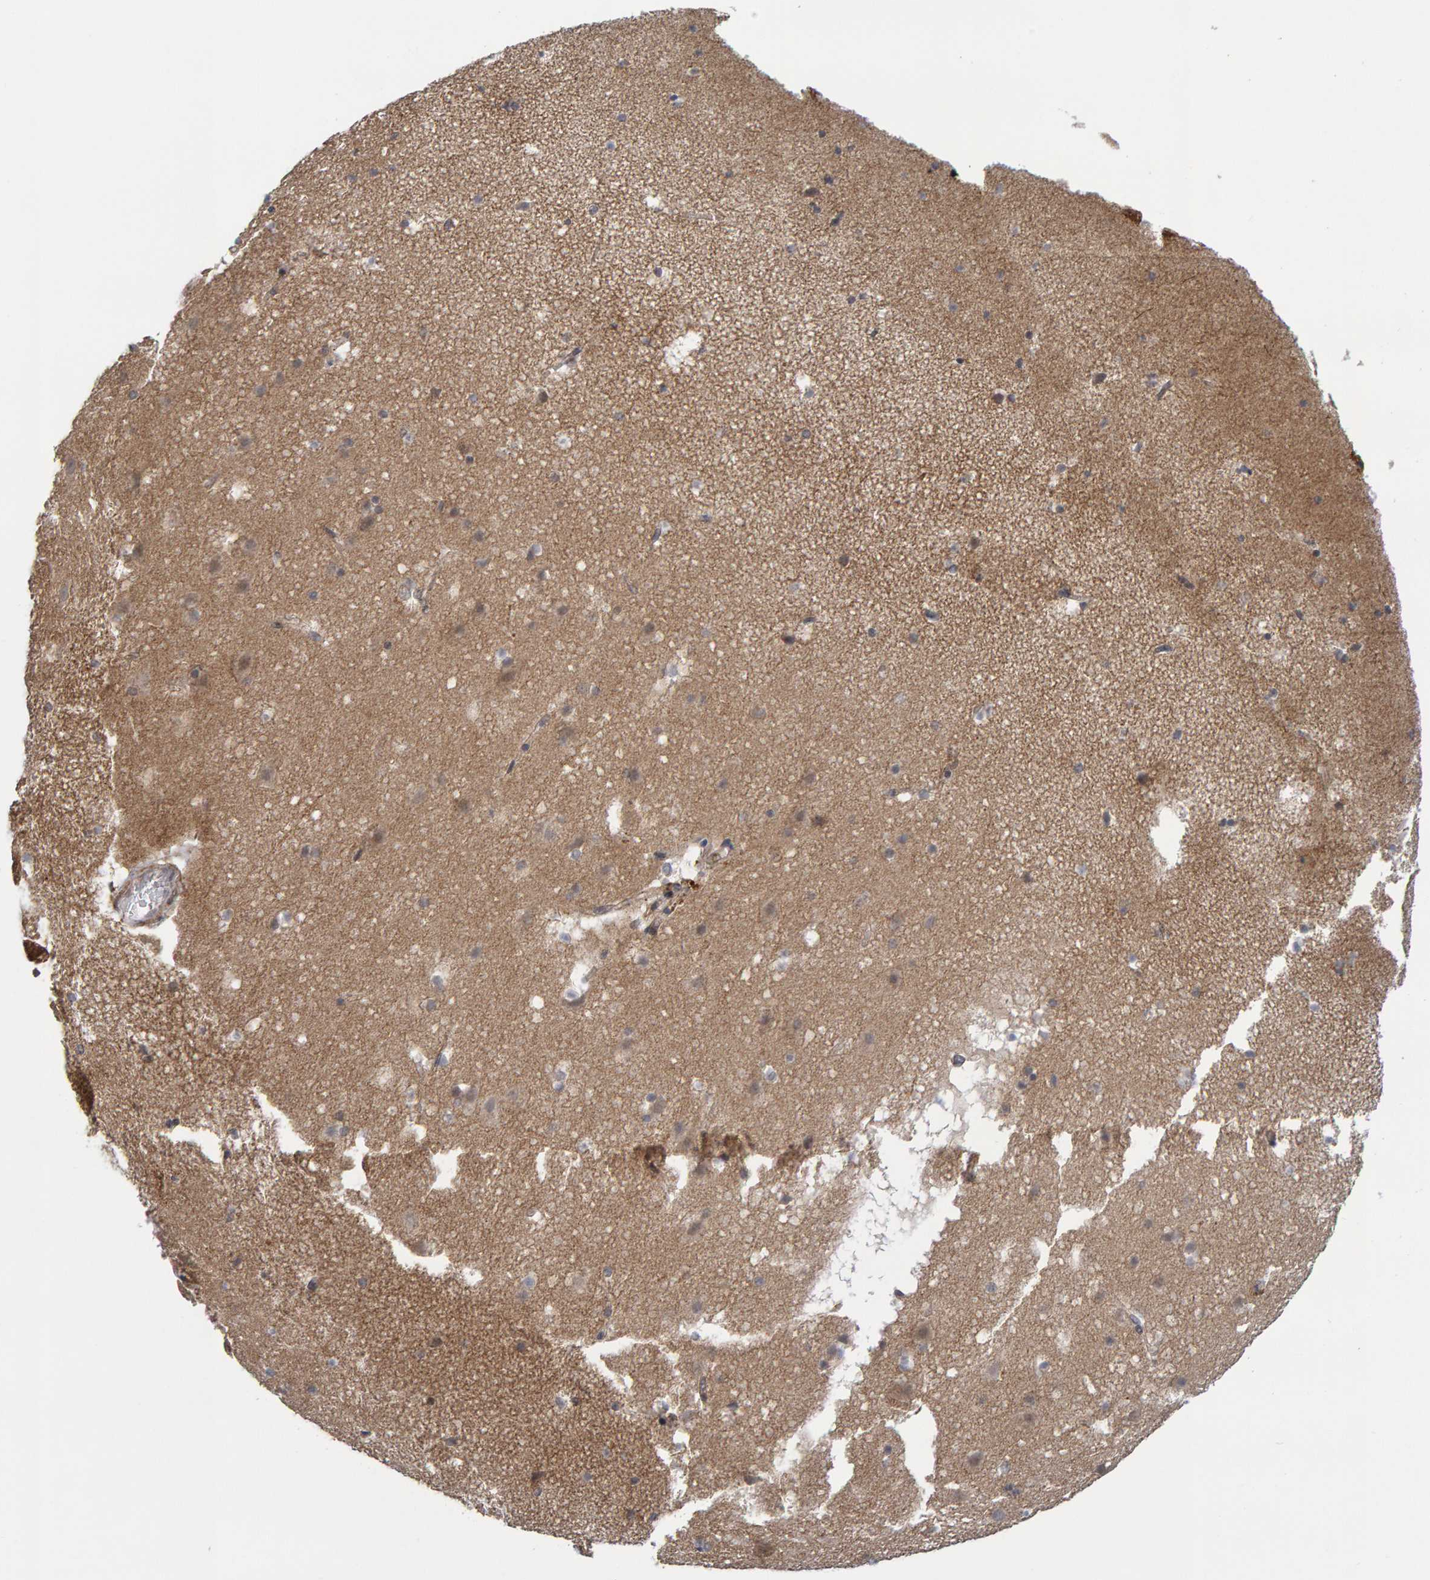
{"staining": {"intensity": "weak", "quantity": "<25%", "location": "cytoplasmic/membranous"}, "tissue": "cerebral cortex", "cell_type": "Endothelial cells", "image_type": "normal", "snomed": [{"axis": "morphology", "description": "Normal tissue, NOS"}, {"axis": "topography", "description": "Cerebral cortex"}], "caption": "Endothelial cells show no significant protein positivity in benign cerebral cortex. (Immunohistochemistry (ihc), brightfield microscopy, high magnification).", "gene": "CDH2", "patient": {"sex": "male", "age": 45}}